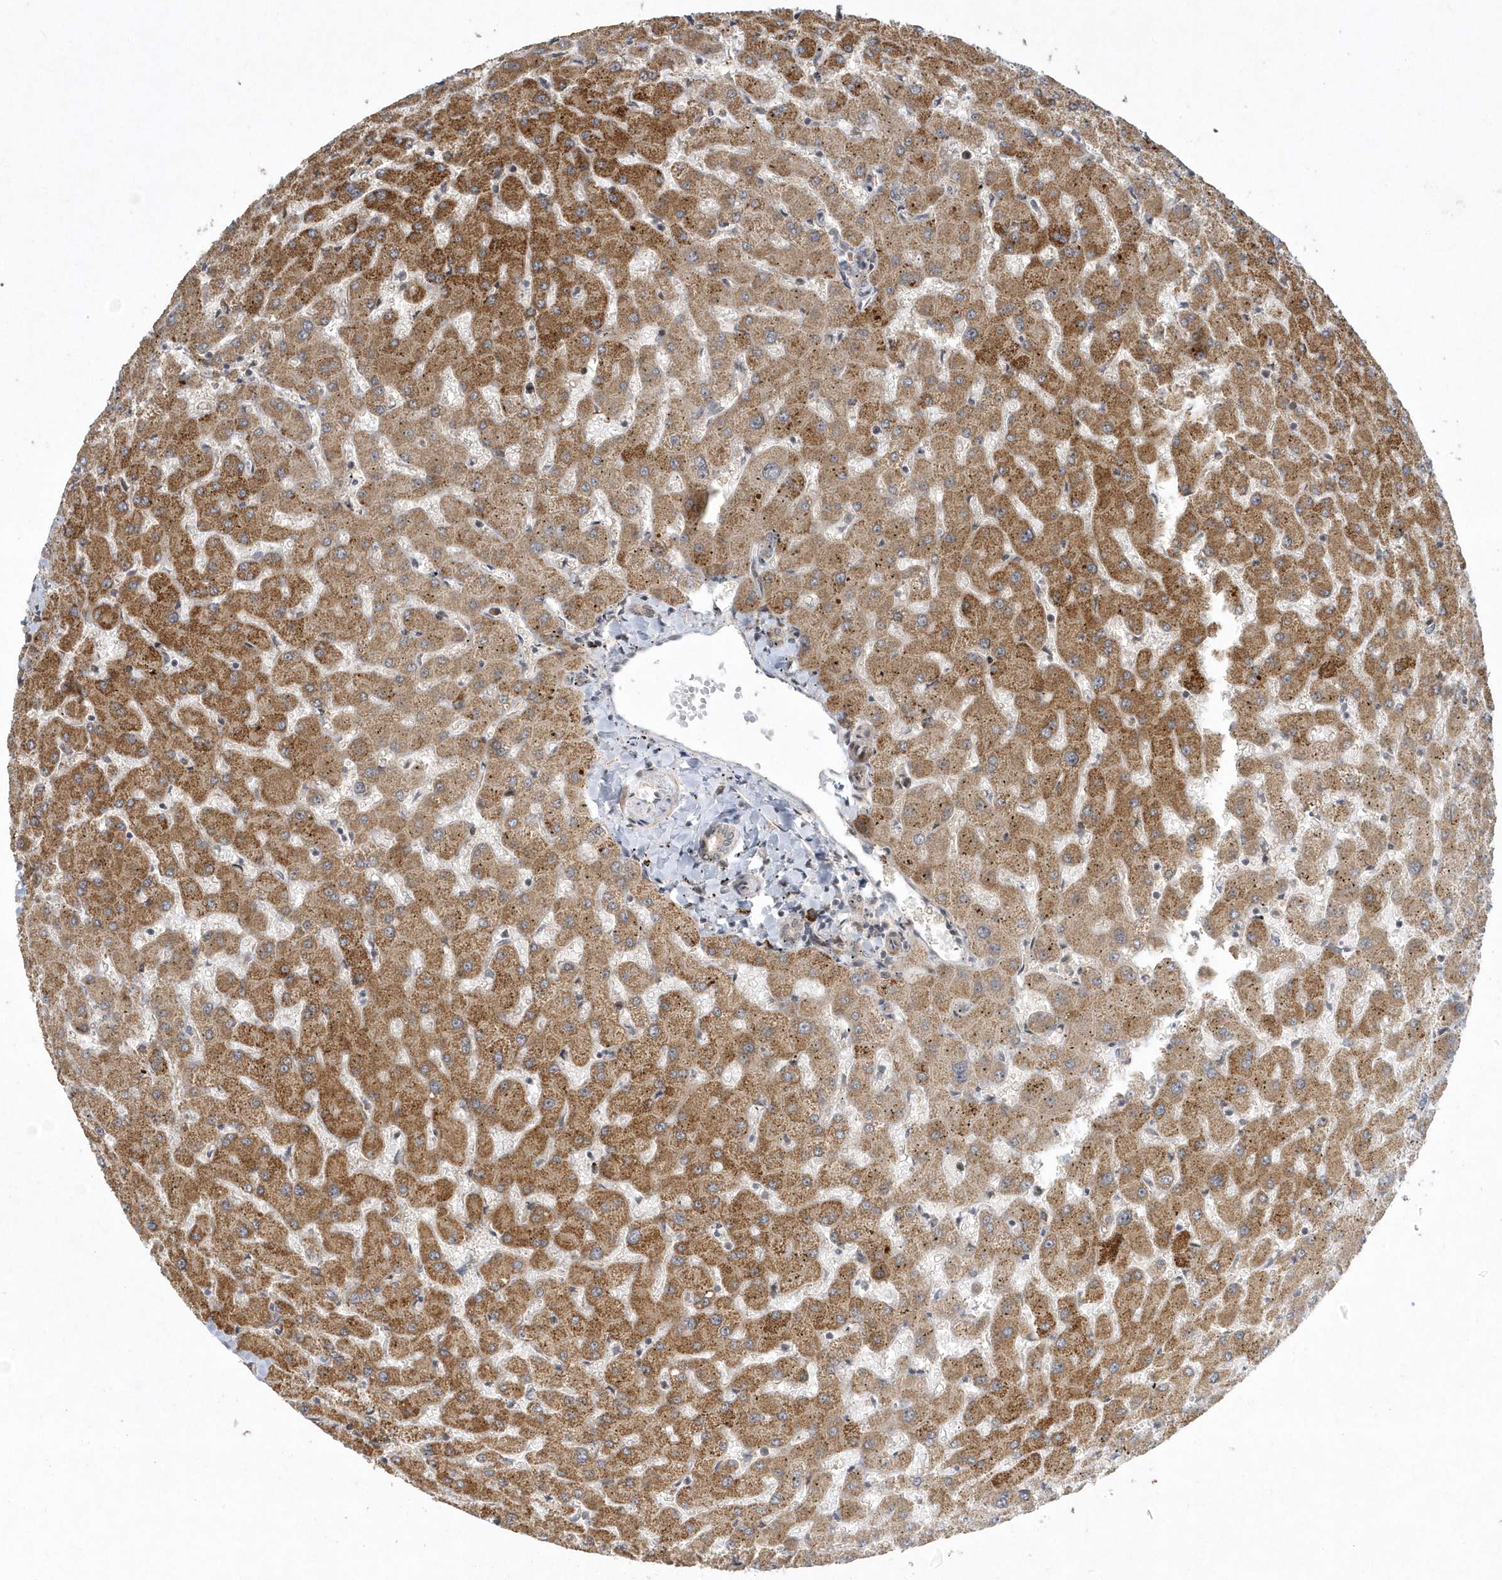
{"staining": {"intensity": "weak", "quantity": ">75%", "location": "cytoplasmic/membranous"}, "tissue": "liver", "cell_type": "Cholangiocytes", "image_type": "normal", "snomed": [{"axis": "morphology", "description": "Normal tissue, NOS"}, {"axis": "topography", "description": "Liver"}], "caption": "The image reveals a brown stain indicating the presence of a protein in the cytoplasmic/membranous of cholangiocytes in liver. The staining was performed using DAB (3,3'-diaminobenzidine), with brown indicating positive protein expression. Nuclei are stained blue with hematoxylin.", "gene": "TRAIP", "patient": {"sex": "female", "age": 63}}